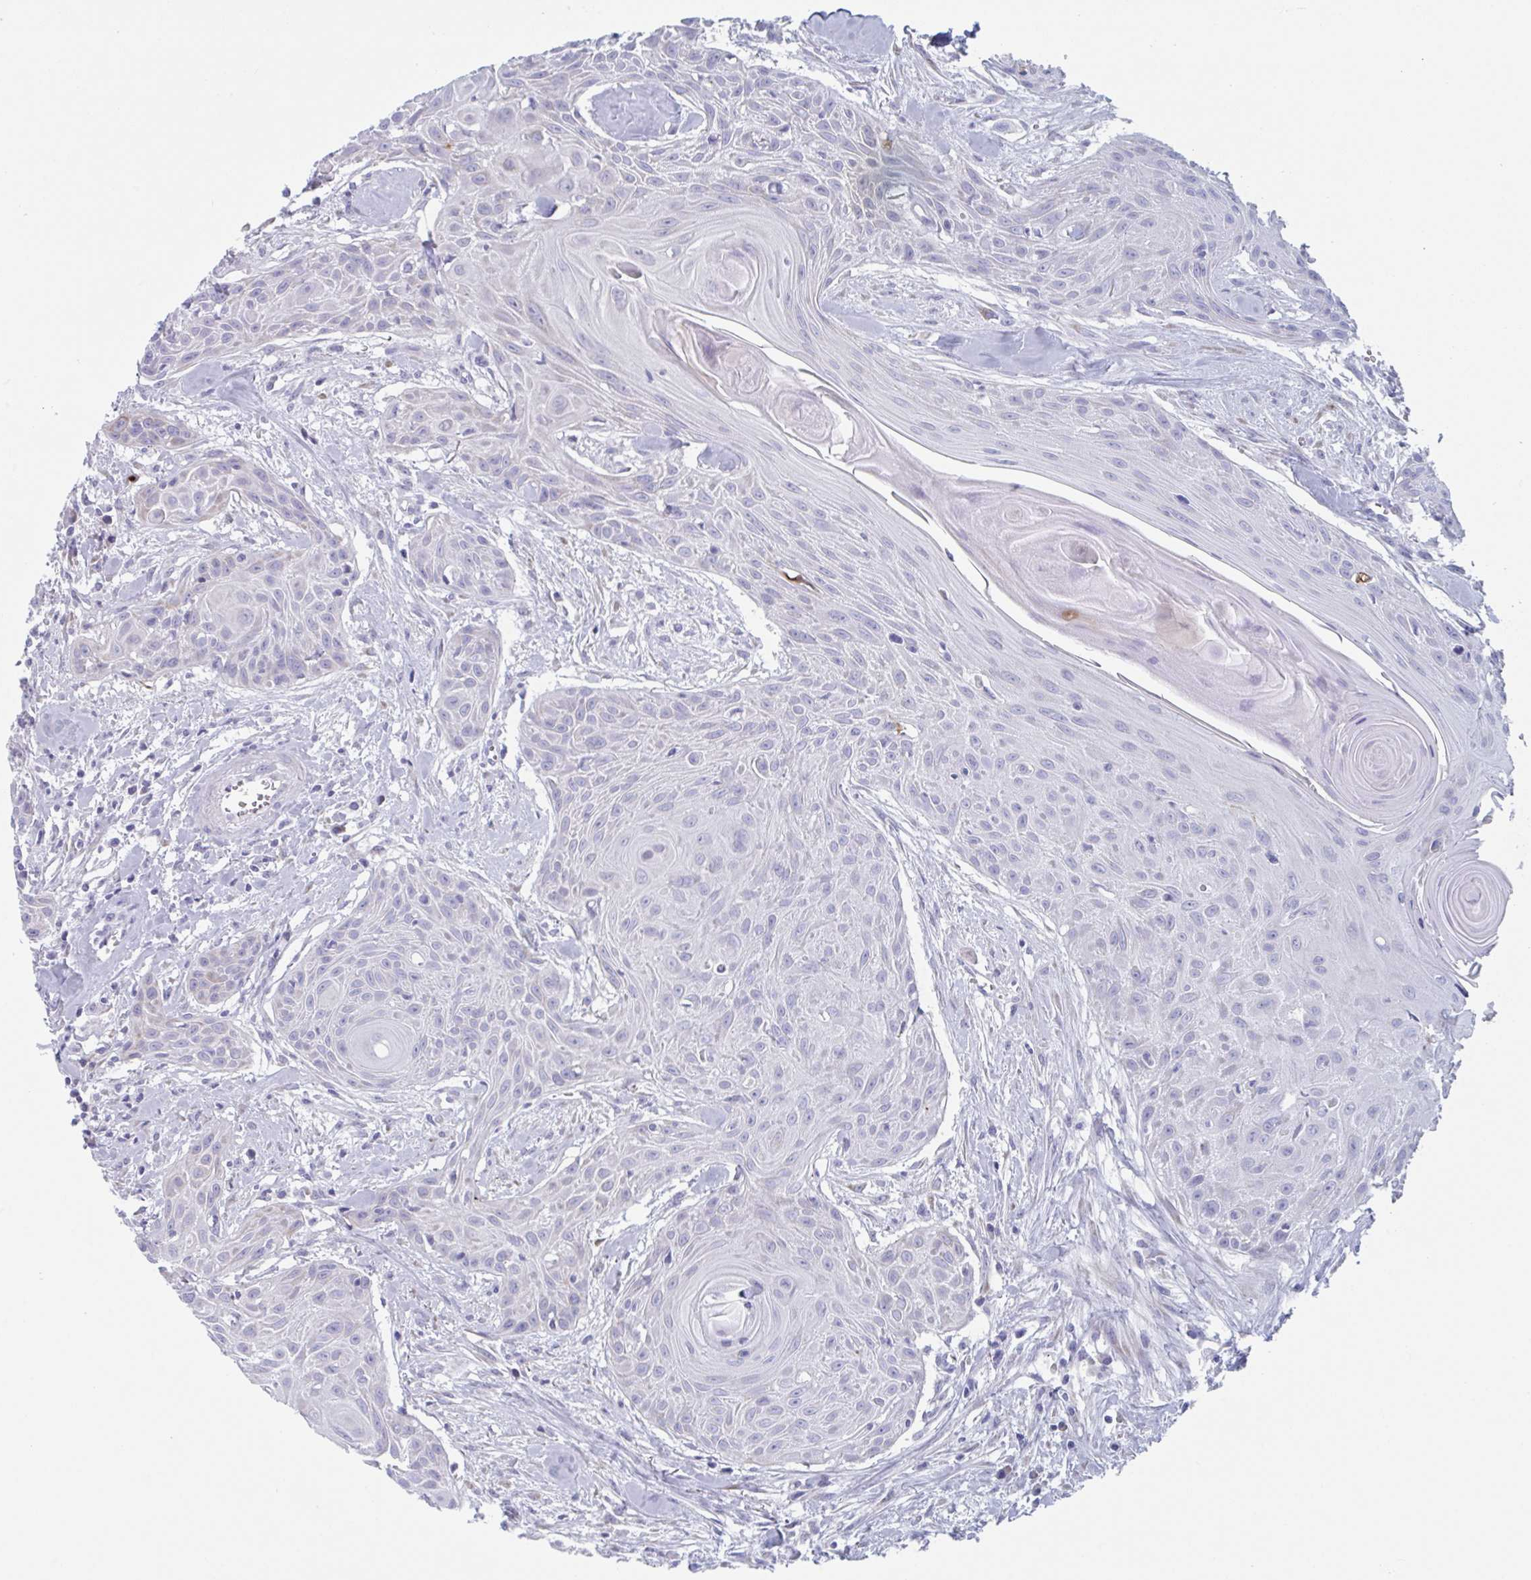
{"staining": {"intensity": "negative", "quantity": "none", "location": "none"}, "tissue": "head and neck cancer", "cell_type": "Tumor cells", "image_type": "cancer", "snomed": [{"axis": "morphology", "description": "Squamous cell carcinoma, NOS"}, {"axis": "topography", "description": "Lymph node"}, {"axis": "topography", "description": "Salivary gland"}, {"axis": "topography", "description": "Head-Neck"}], "caption": "Tumor cells show no significant staining in head and neck cancer.", "gene": "HSD11B2", "patient": {"sex": "female", "age": 74}}